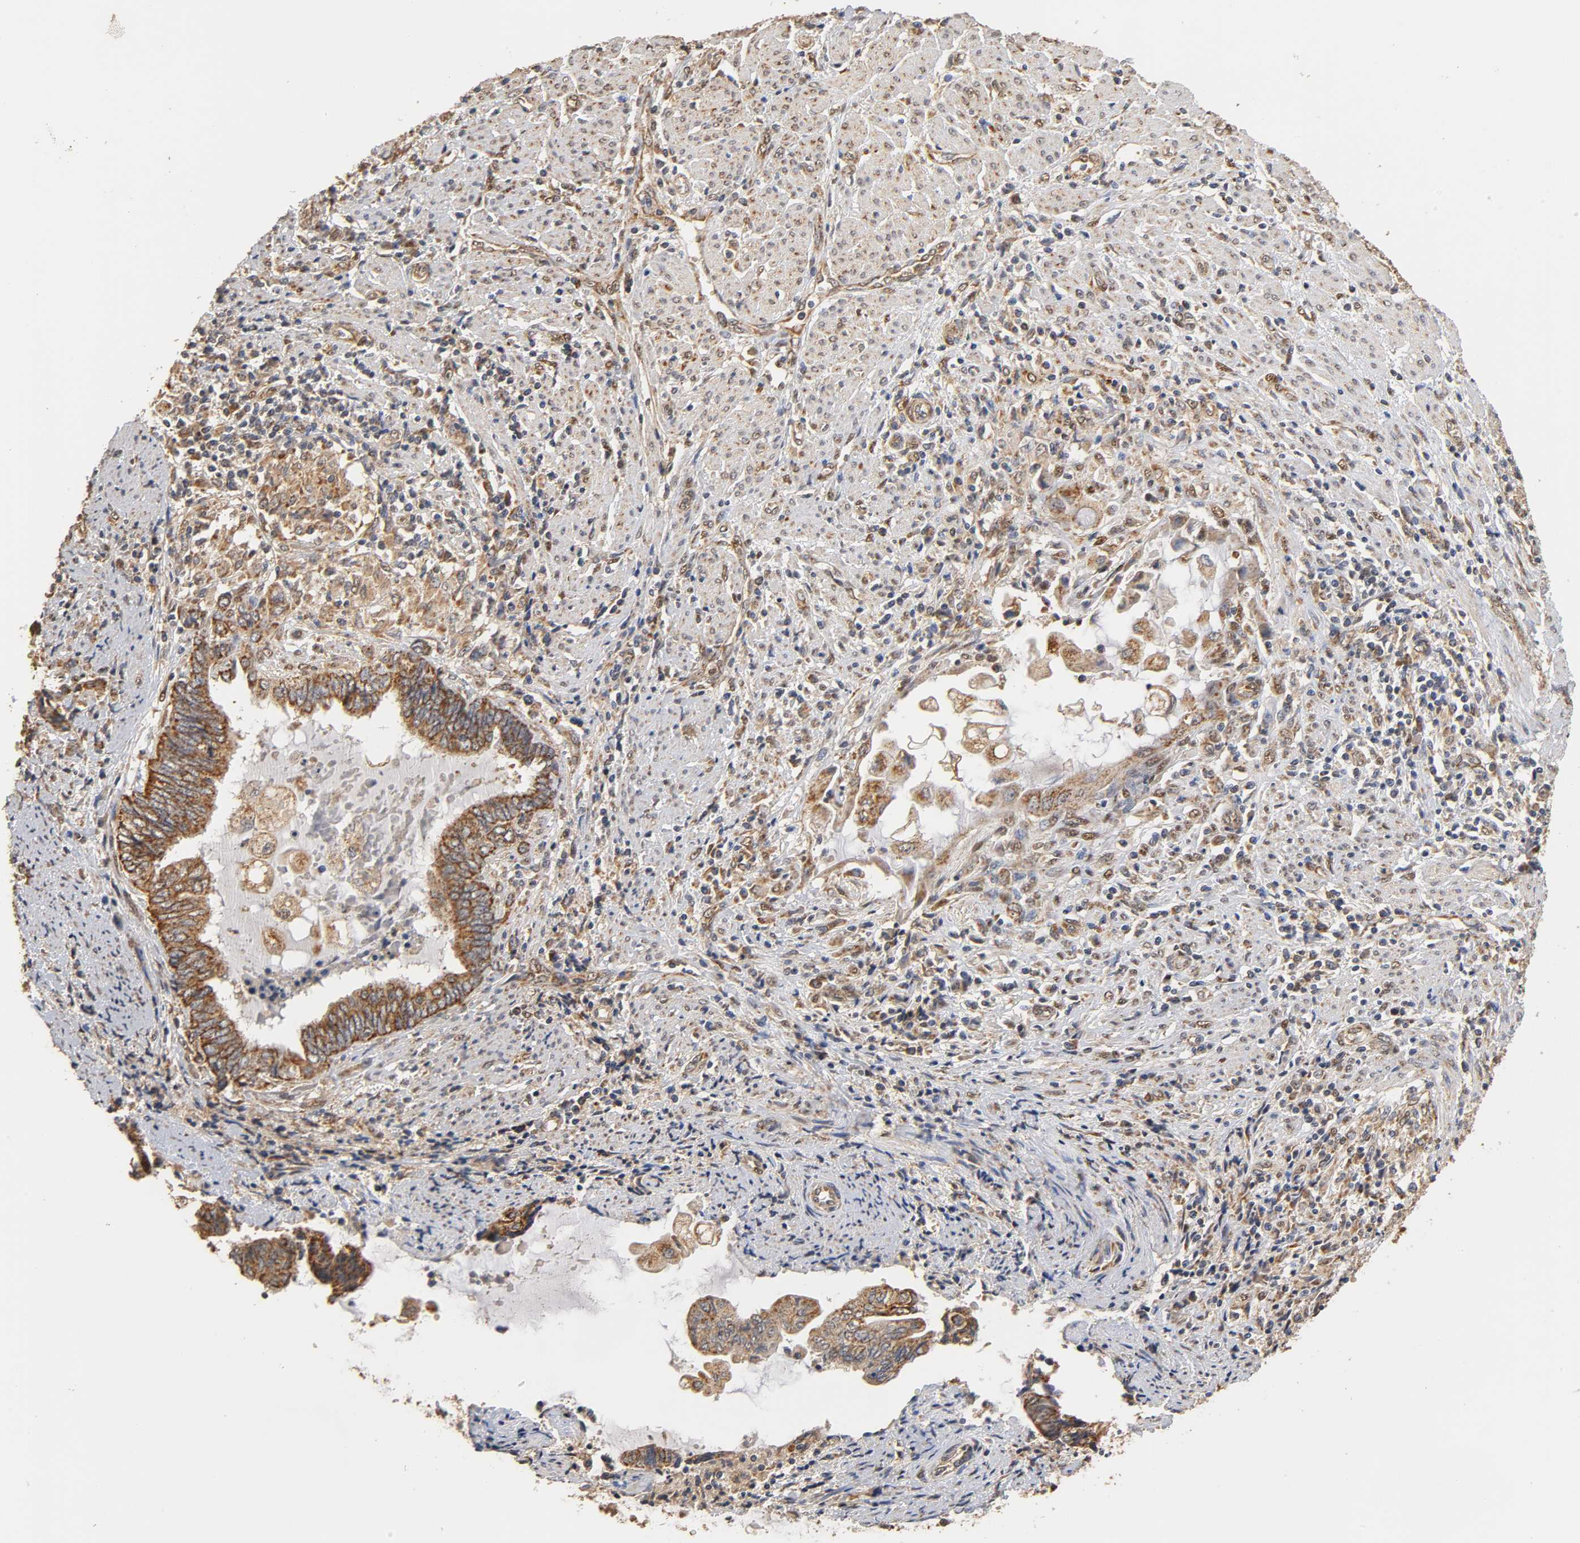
{"staining": {"intensity": "strong", "quantity": ">75%", "location": "cytoplasmic/membranous"}, "tissue": "endometrial cancer", "cell_type": "Tumor cells", "image_type": "cancer", "snomed": [{"axis": "morphology", "description": "Adenocarcinoma, NOS"}, {"axis": "topography", "description": "Uterus"}, {"axis": "topography", "description": "Endometrium"}], "caption": "Protein expression analysis of human endometrial cancer reveals strong cytoplasmic/membranous expression in approximately >75% of tumor cells. The protein is stained brown, and the nuclei are stained in blue (DAB IHC with brightfield microscopy, high magnification).", "gene": "PKN1", "patient": {"sex": "female", "age": 70}}